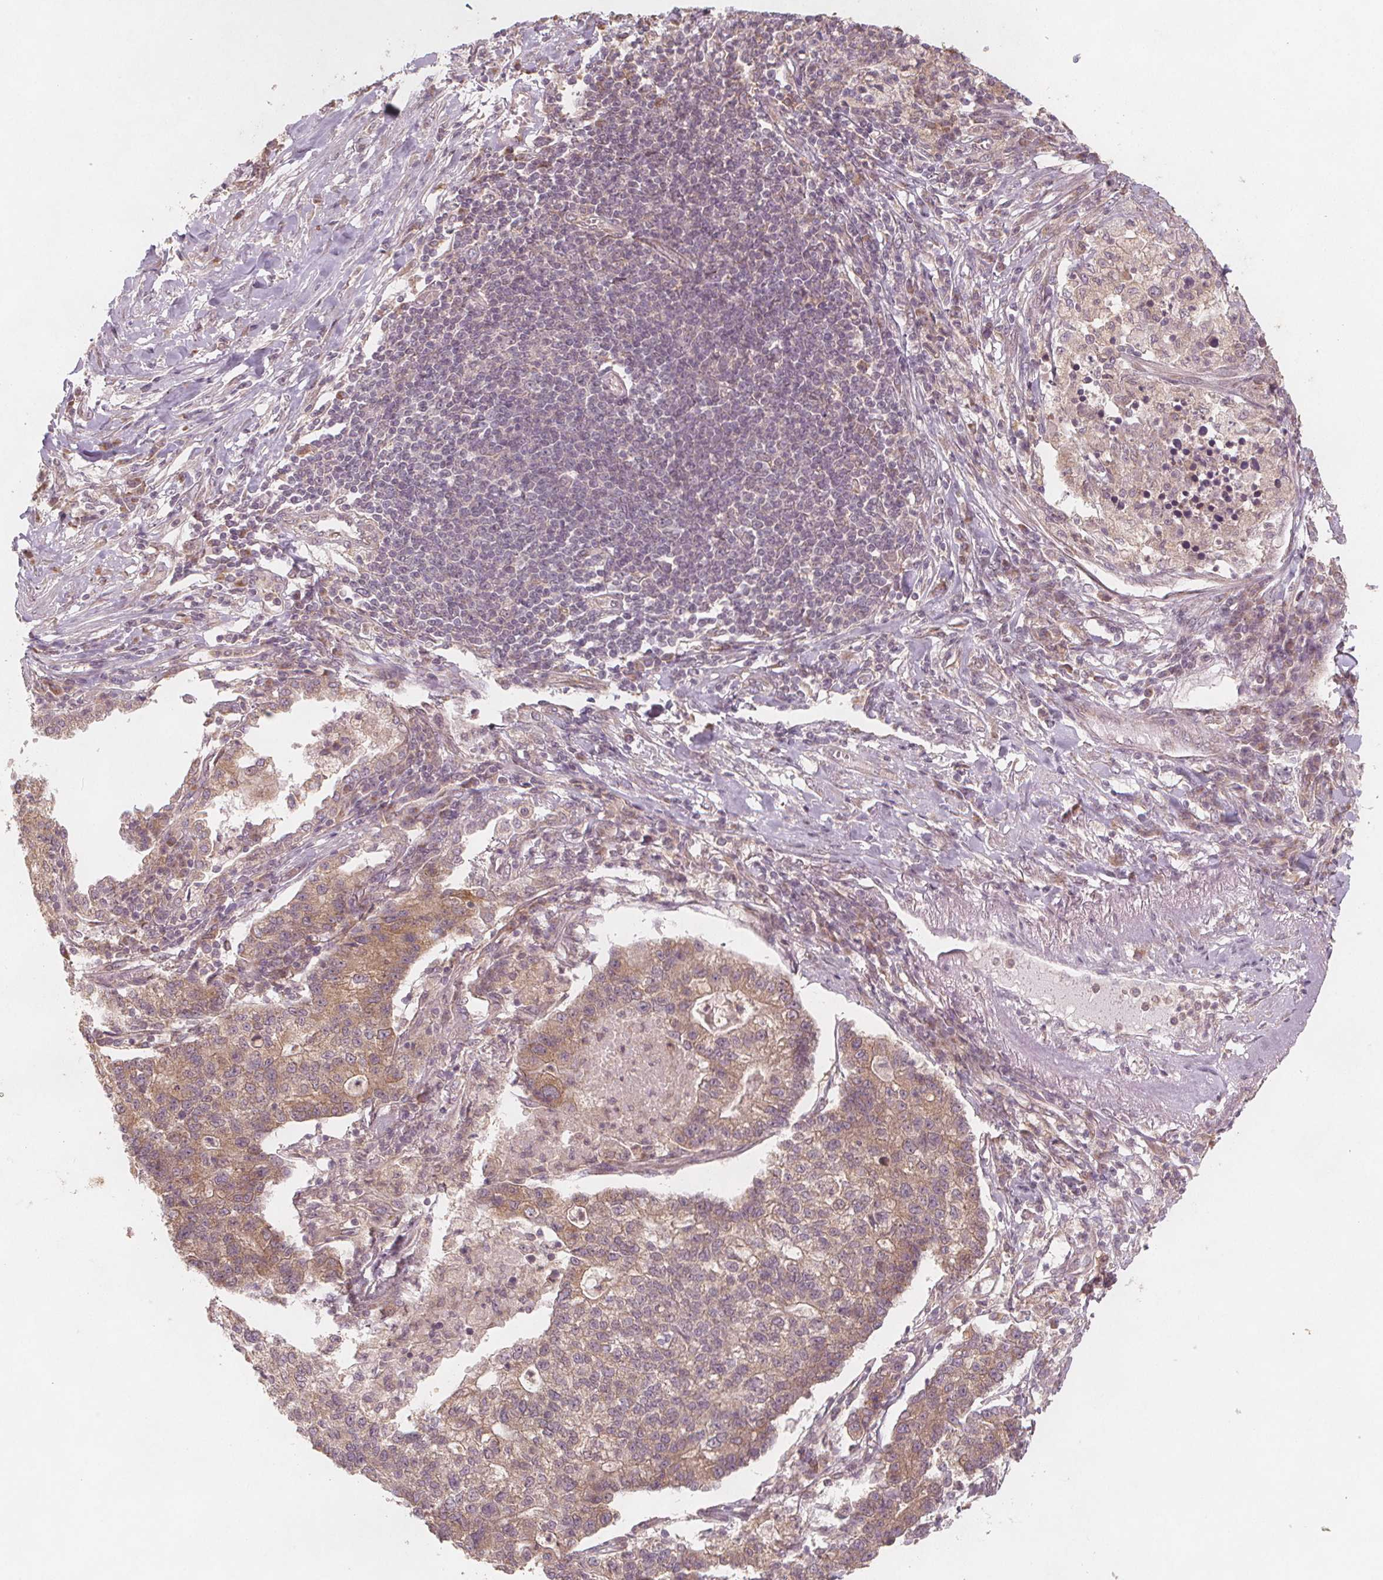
{"staining": {"intensity": "weak", "quantity": ">75%", "location": "cytoplasmic/membranous"}, "tissue": "lung cancer", "cell_type": "Tumor cells", "image_type": "cancer", "snomed": [{"axis": "morphology", "description": "Adenocarcinoma, NOS"}, {"axis": "topography", "description": "Lung"}], "caption": "Lung cancer (adenocarcinoma) tissue demonstrates weak cytoplasmic/membranous staining in about >75% of tumor cells", "gene": "NCSTN", "patient": {"sex": "male", "age": 57}}